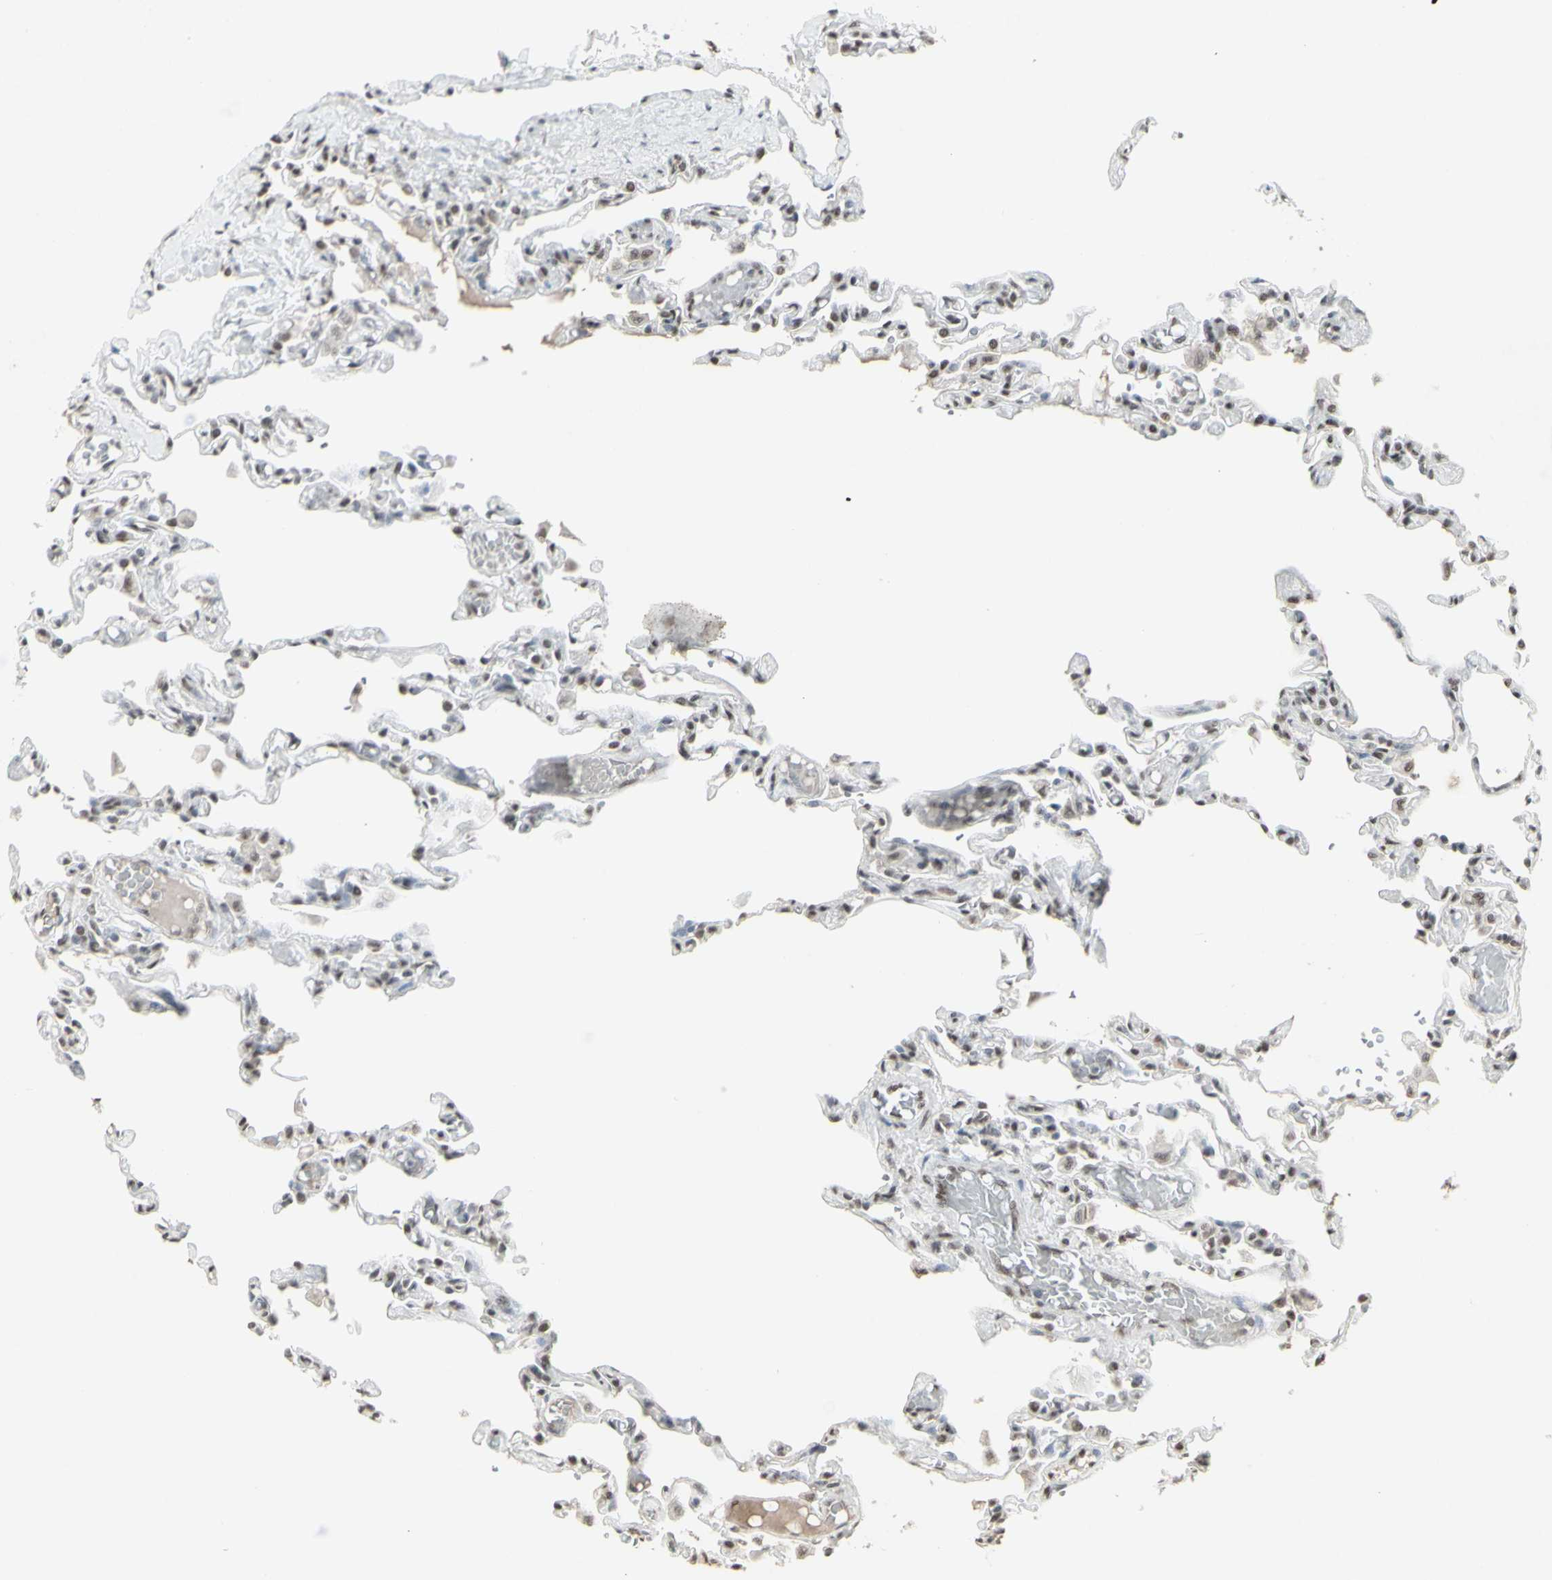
{"staining": {"intensity": "moderate", "quantity": "25%-75%", "location": "nuclear"}, "tissue": "lung", "cell_type": "Alveolar cells", "image_type": "normal", "snomed": [{"axis": "morphology", "description": "Normal tissue, NOS"}, {"axis": "topography", "description": "Lung"}], "caption": "Lung was stained to show a protein in brown. There is medium levels of moderate nuclear staining in about 25%-75% of alveolar cells.", "gene": "TRIM28", "patient": {"sex": "male", "age": 21}}